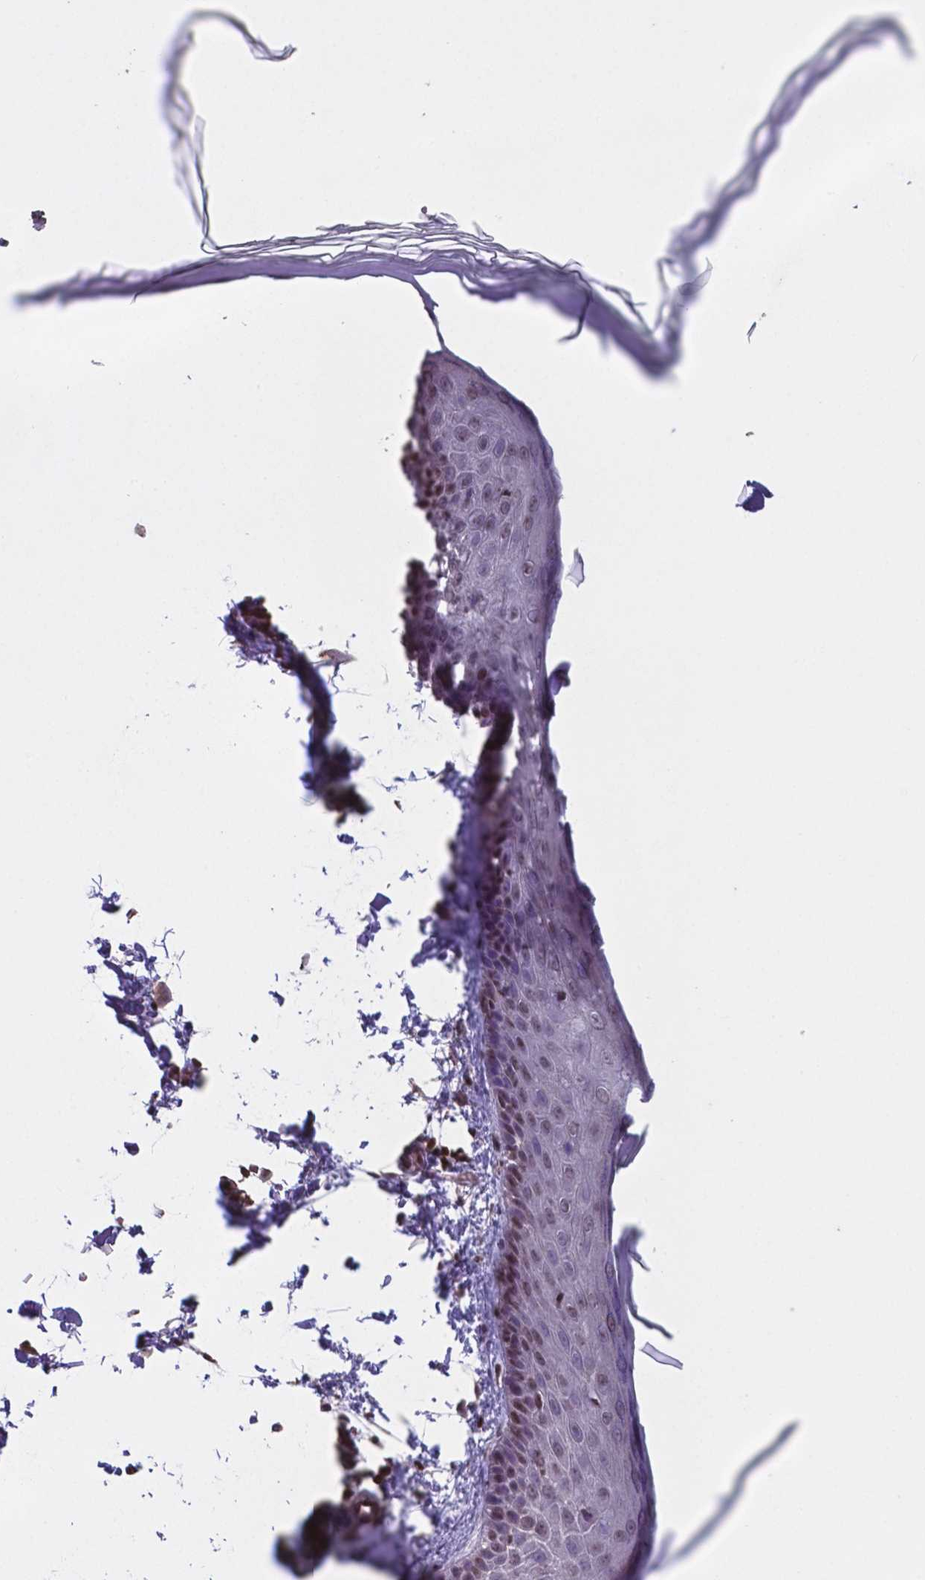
{"staining": {"intensity": "negative", "quantity": "none", "location": "none"}, "tissue": "skin", "cell_type": "Fibroblasts", "image_type": "normal", "snomed": [{"axis": "morphology", "description": "Normal tissue, NOS"}, {"axis": "topography", "description": "Skin"}], "caption": "IHC of normal skin exhibits no positivity in fibroblasts.", "gene": "MLC1", "patient": {"sex": "female", "age": 62}}